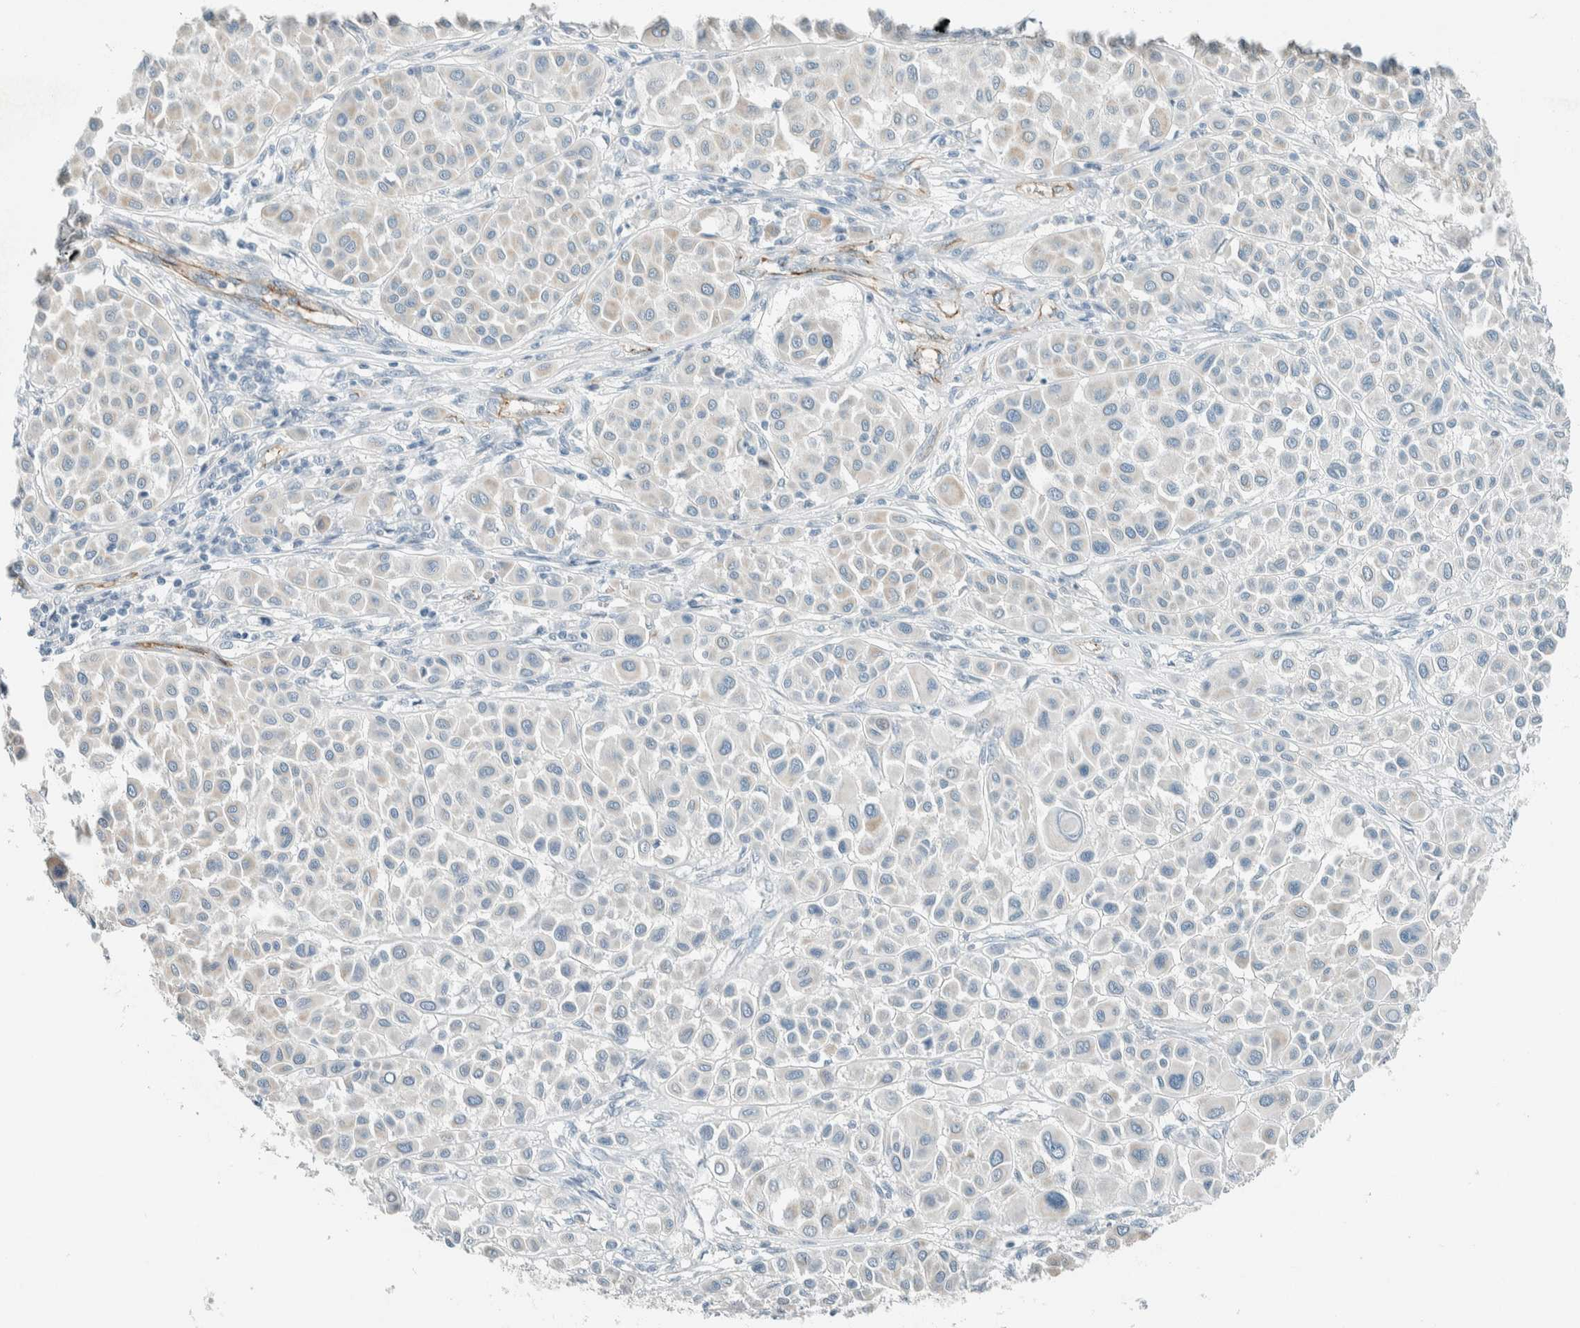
{"staining": {"intensity": "negative", "quantity": "none", "location": "none"}, "tissue": "melanoma", "cell_type": "Tumor cells", "image_type": "cancer", "snomed": [{"axis": "morphology", "description": "Malignant melanoma, Metastatic site"}, {"axis": "topography", "description": "Soft tissue"}], "caption": "High magnification brightfield microscopy of melanoma stained with DAB (3,3'-diaminobenzidine) (brown) and counterstained with hematoxylin (blue): tumor cells show no significant expression.", "gene": "SLFN12", "patient": {"sex": "male", "age": 41}}